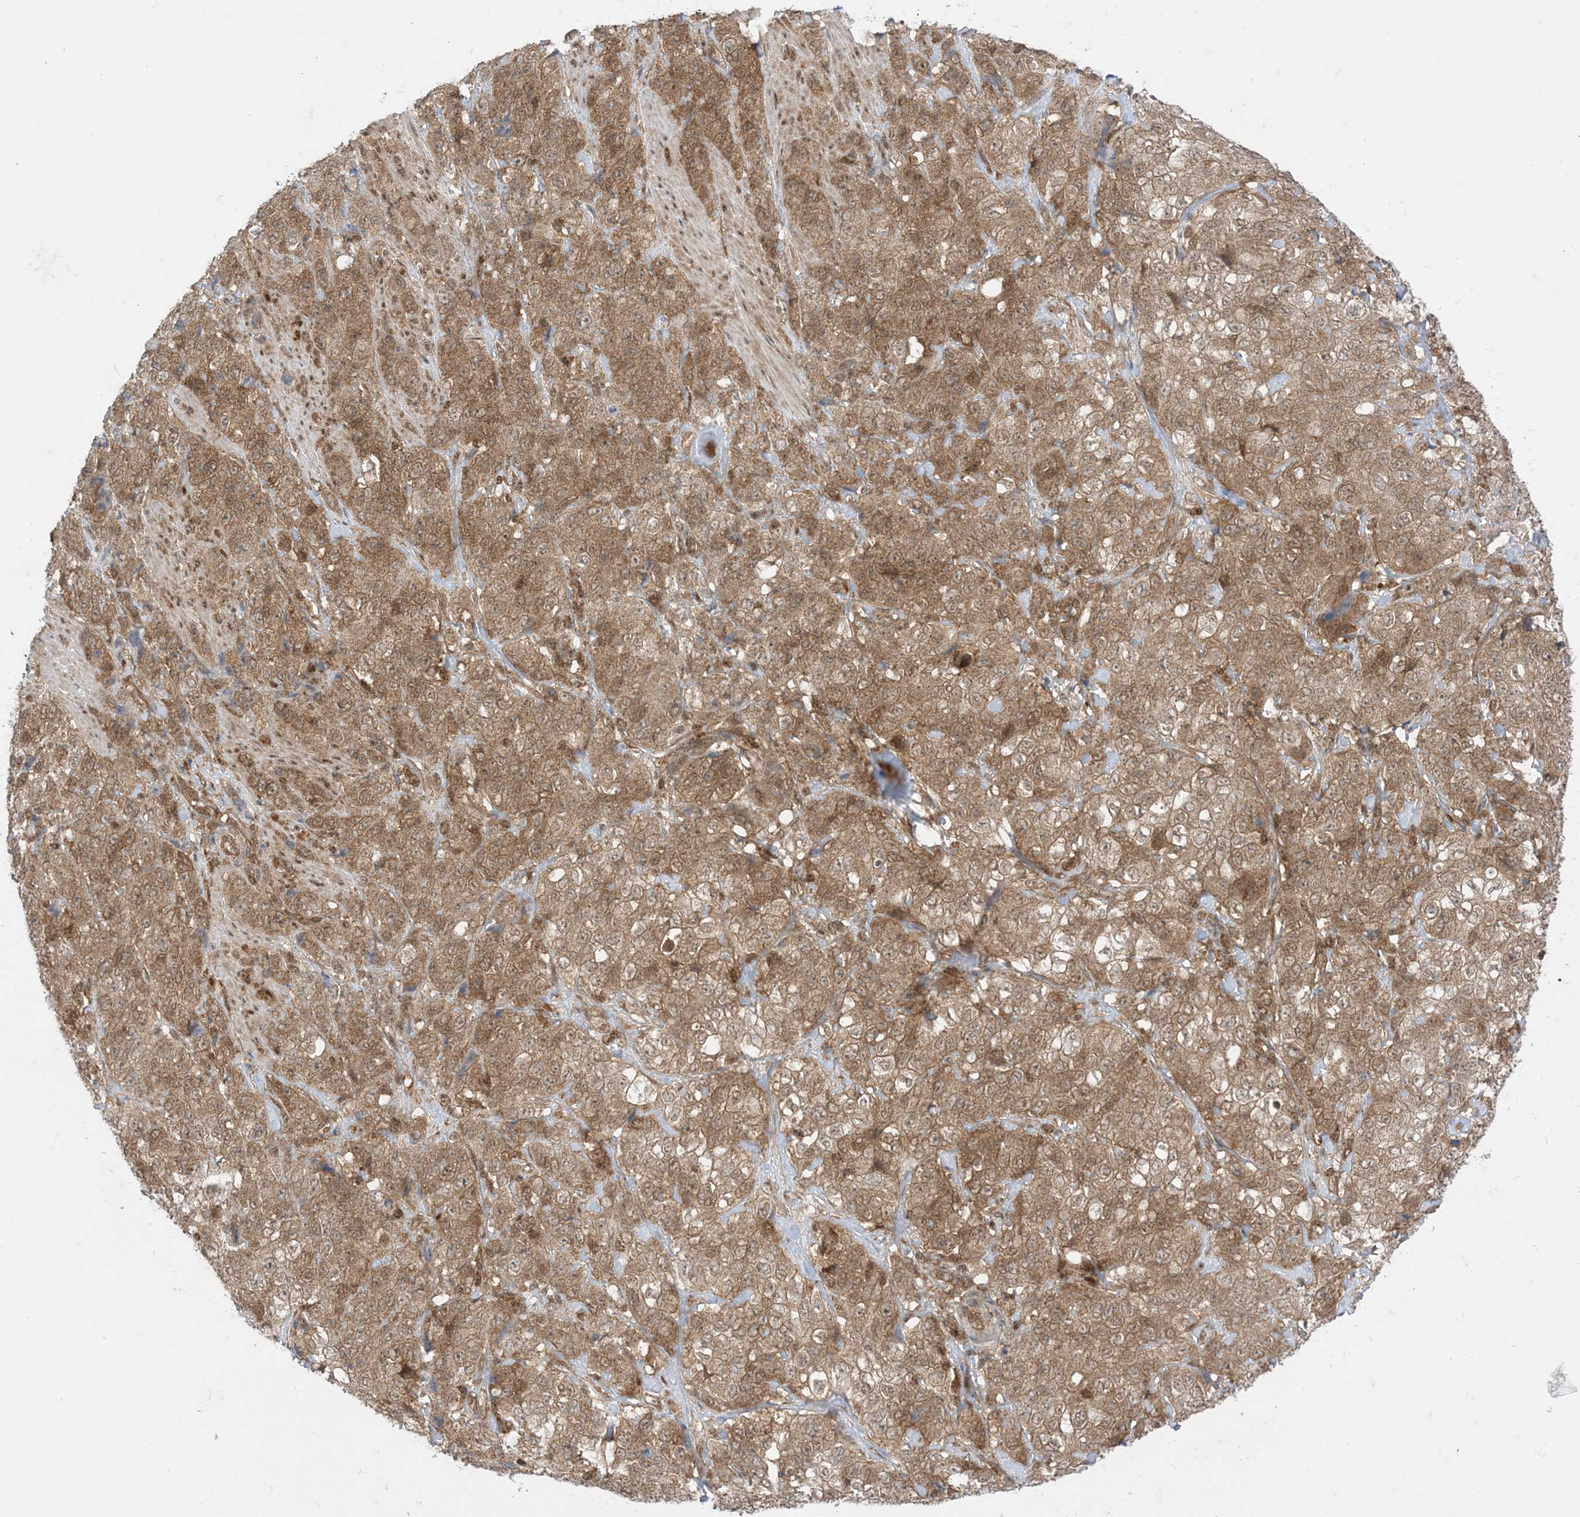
{"staining": {"intensity": "moderate", "quantity": ">75%", "location": "cytoplasmic/membranous"}, "tissue": "stomach cancer", "cell_type": "Tumor cells", "image_type": "cancer", "snomed": [{"axis": "morphology", "description": "Adenocarcinoma, NOS"}, {"axis": "topography", "description": "Stomach"}], "caption": "A high-resolution histopathology image shows immunohistochemistry staining of adenocarcinoma (stomach), which demonstrates moderate cytoplasmic/membranous expression in approximately >75% of tumor cells. The staining is performed using DAB brown chromogen to label protein expression. The nuclei are counter-stained blue using hematoxylin.", "gene": "PTPA", "patient": {"sex": "male", "age": 48}}